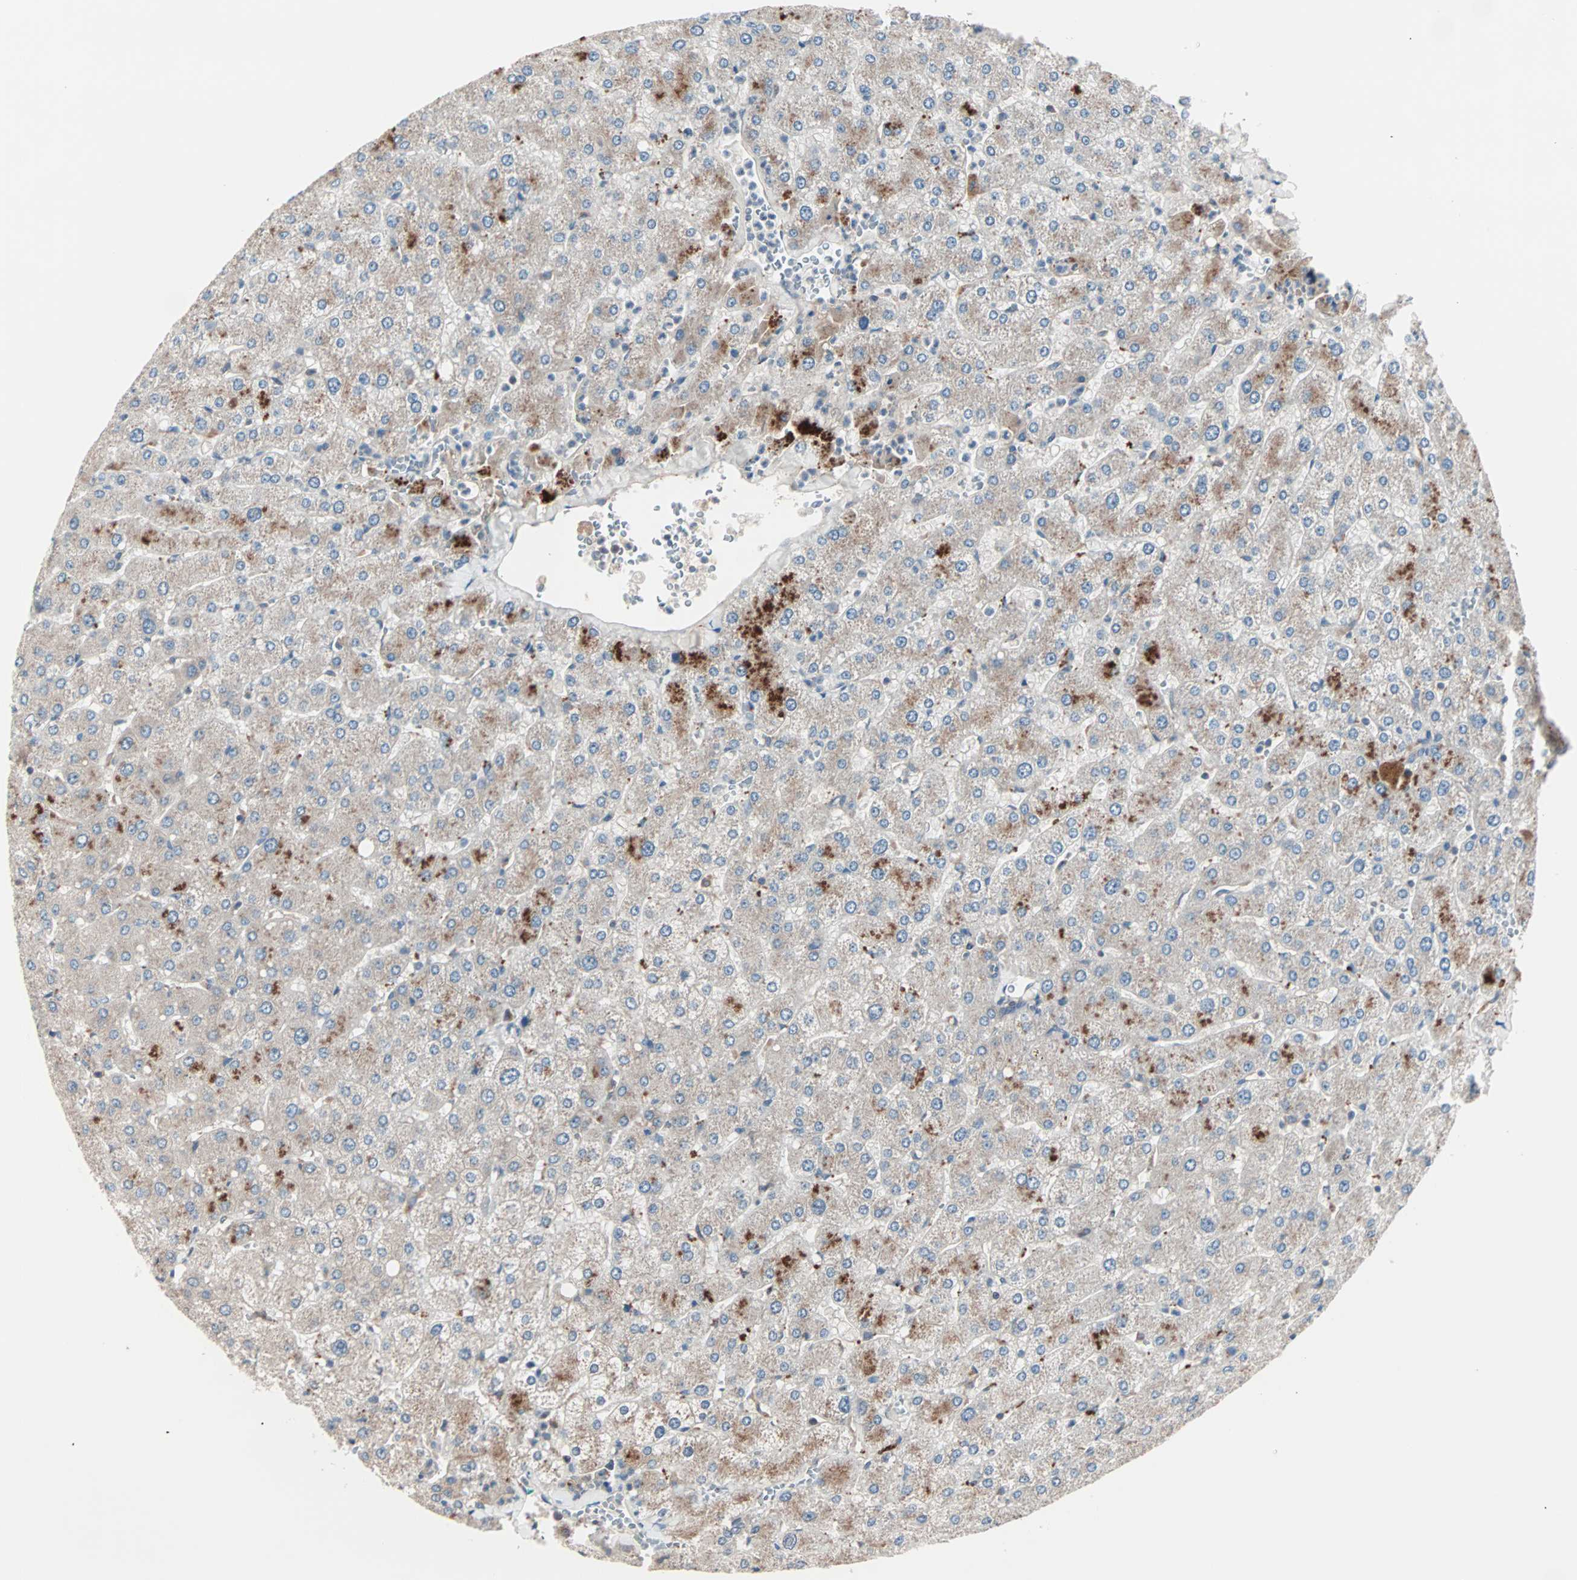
{"staining": {"intensity": "negative", "quantity": "none", "location": "none"}, "tissue": "liver", "cell_type": "Cholangiocytes", "image_type": "normal", "snomed": [{"axis": "morphology", "description": "Normal tissue, NOS"}, {"axis": "topography", "description": "Liver"}], "caption": "This is an immunohistochemistry (IHC) photomicrograph of benign liver. There is no expression in cholangiocytes.", "gene": "CAD", "patient": {"sex": "male", "age": 55}}